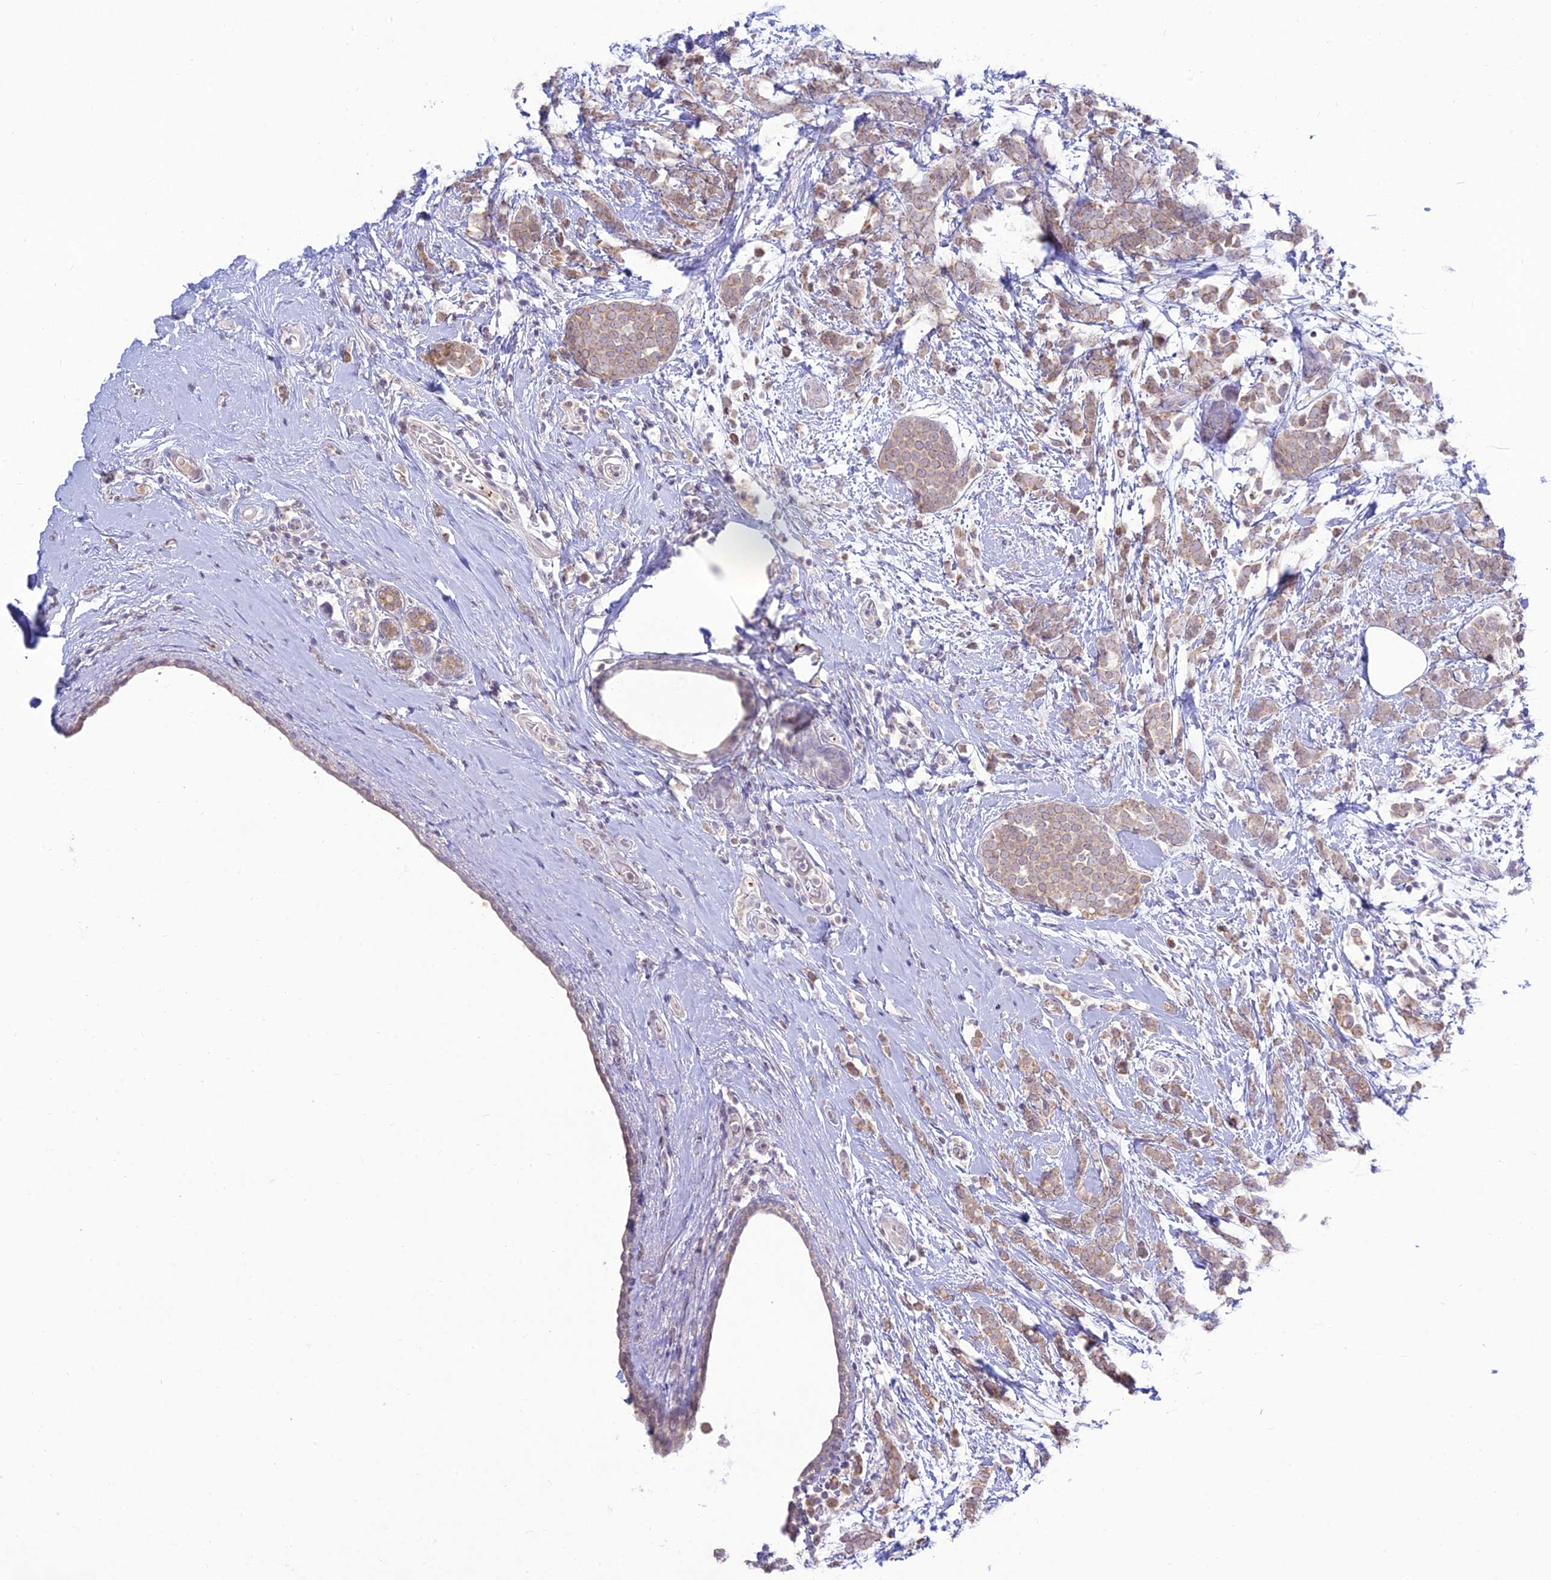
{"staining": {"intensity": "weak", "quantity": ">75%", "location": "cytoplasmic/membranous"}, "tissue": "breast cancer", "cell_type": "Tumor cells", "image_type": "cancer", "snomed": [{"axis": "morphology", "description": "Lobular carcinoma"}, {"axis": "topography", "description": "Breast"}], "caption": "The histopathology image reveals a brown stain indicating the presence of a protein in the cytoplasmic/membranous of tumor cells in breast cancer (lobular carcinoma).", "gene": "TMEM40", "patient": {"sex": "female", "age": 58}}